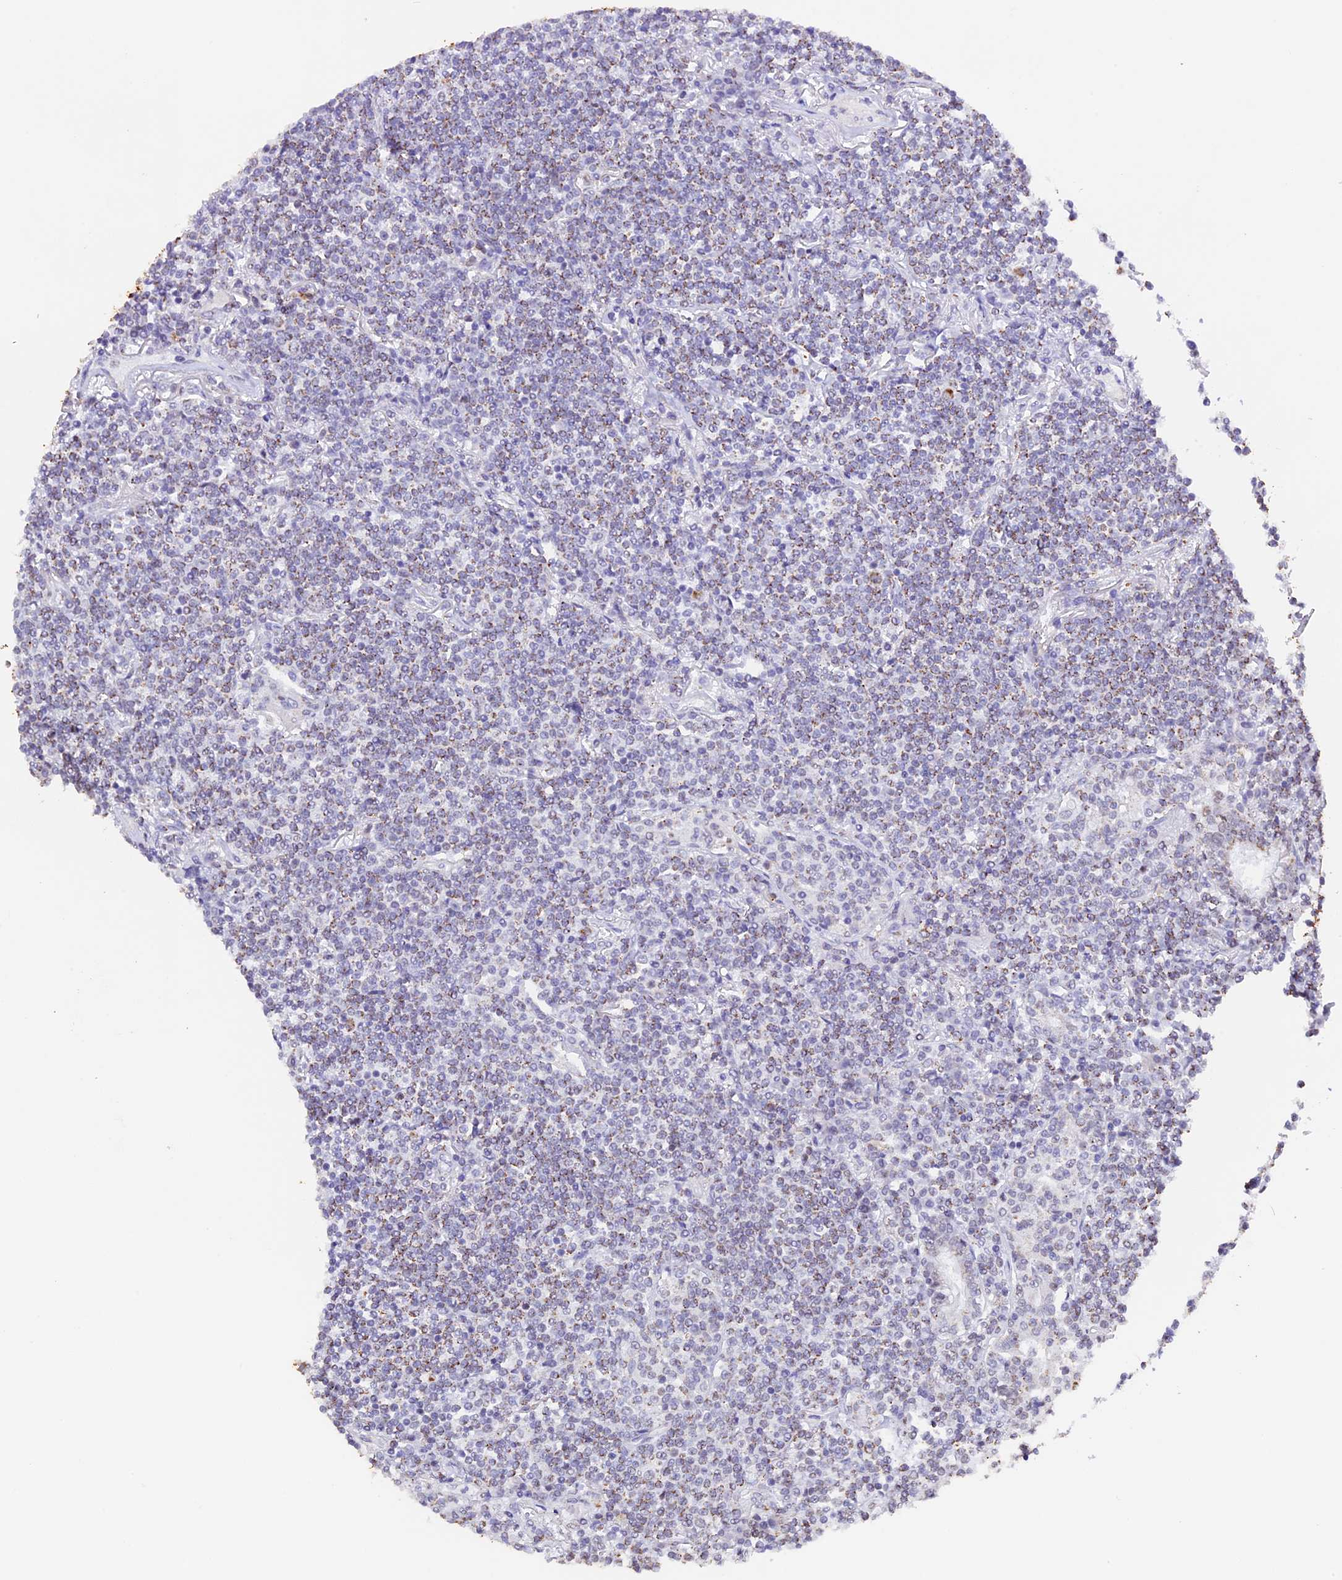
{"staining": {"intensity": "weak", "quantity": "25%-75%", "location": "cytoplasmic/membranous"}, "tissue": "lymphoma", "cell_type": "Tumor cells", "image_type": "cancer", "snomed": [{"axis": "morphology", "description": "Malignant lymphoma, non-Hodgkin's type, Low grade"}, {"axis": "topography", "description": "Lung"}], "caption": "Human lymphoma stained for a protein (brown) shows weak cytoplasmic/membranous positive expression in about 25%-75% of tumor cells.", "gene": "TFAM", "patient": {"sex": "female", "age": 71}}